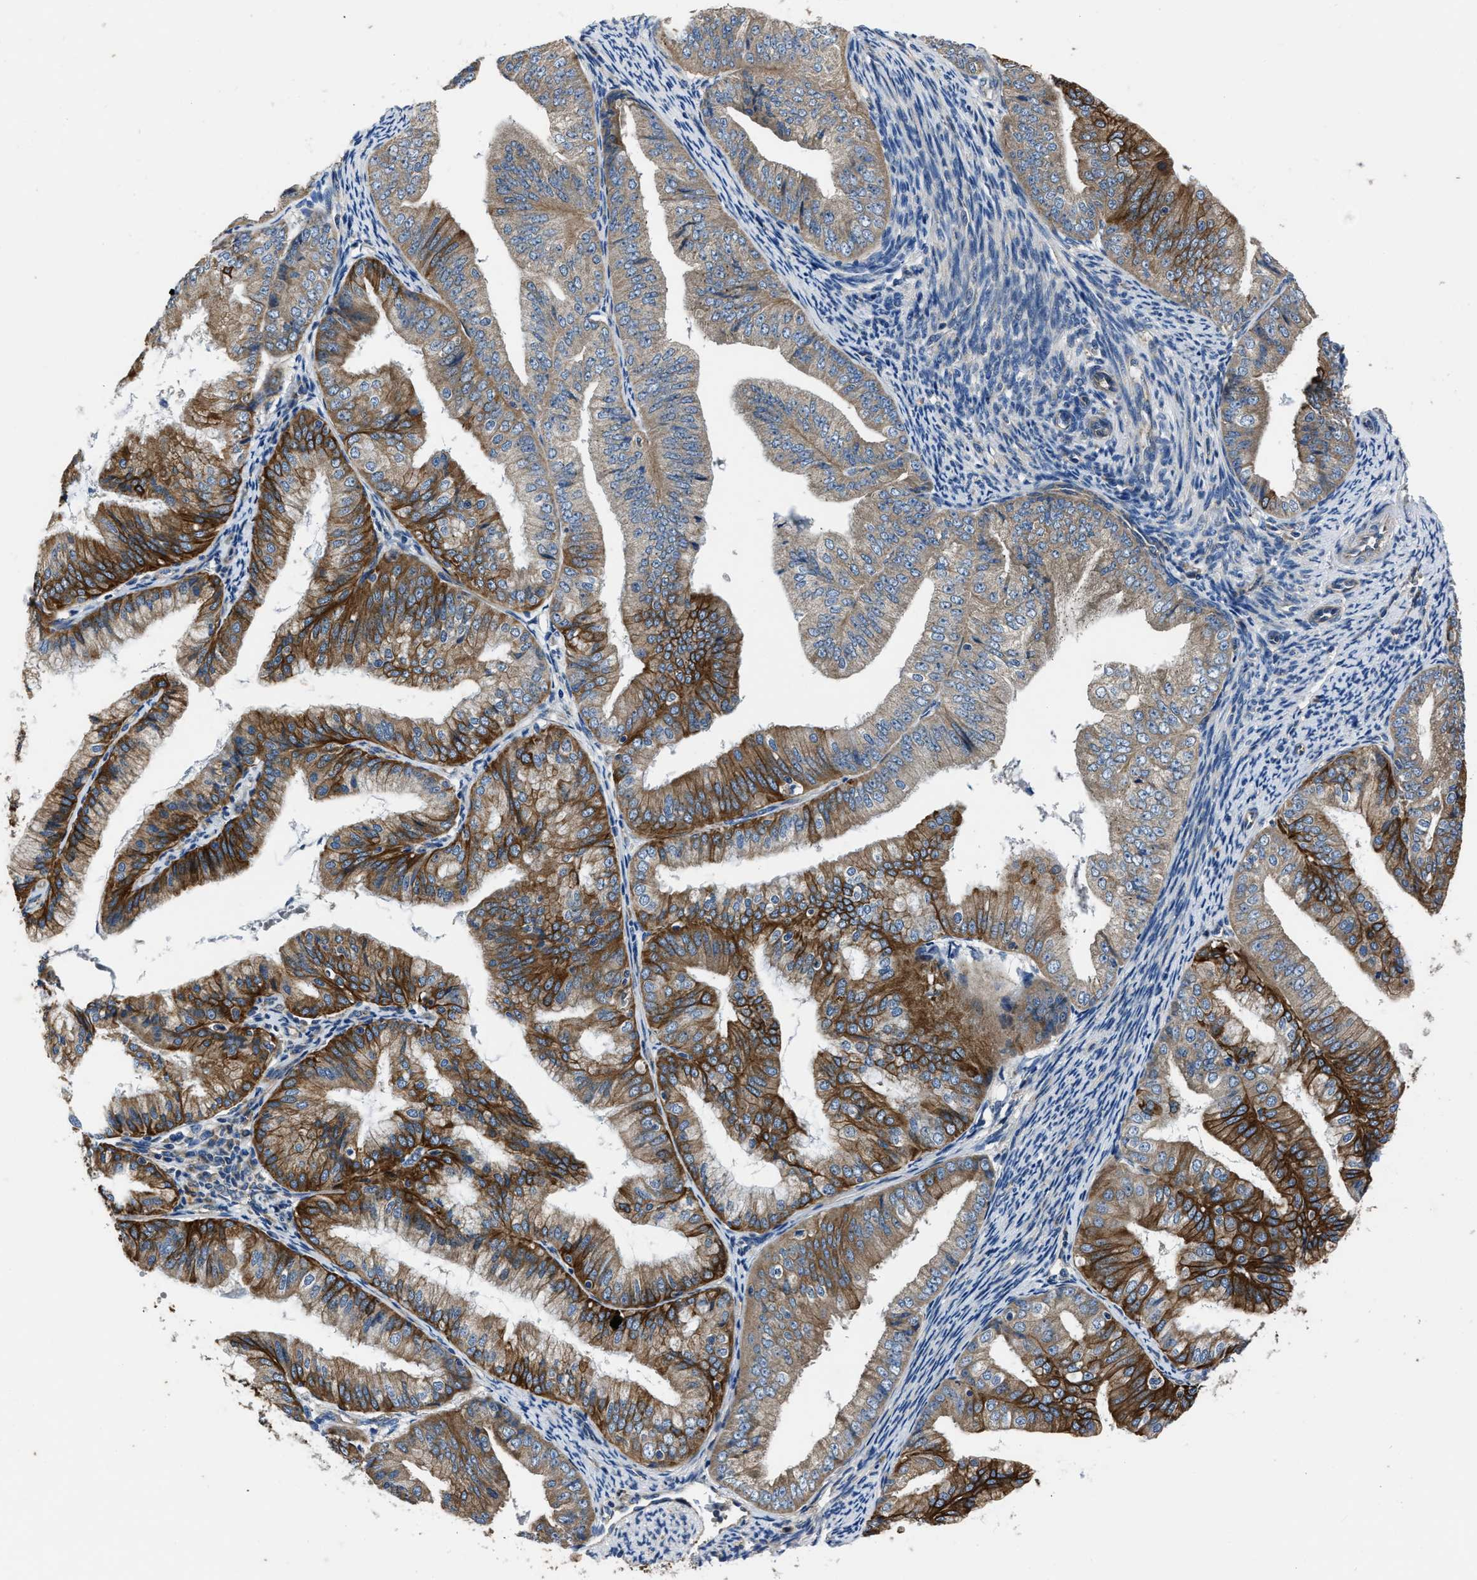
{"staining": {"intensity": "strong", "quantity": ">75%", "location": "cytoplasmic/membranous"}, "tissue": "endometrial cancer", "cell_type": "Tumor cells", "image_type": "cancer", "snomed": [{"axis": "morphology", "description": "Adenocarcinoma, NOS"}, {"axis": "topography", "description": "Endometrium"}], "caption": "Adenocarcinoma (endometrial) stained for a protein (brown) shows strong cytoplasmic/membranous positive positivity in approximately >75% of tumor cells.", "gene": "ERC1", "patient": {"sex": "female", "age": 63}}